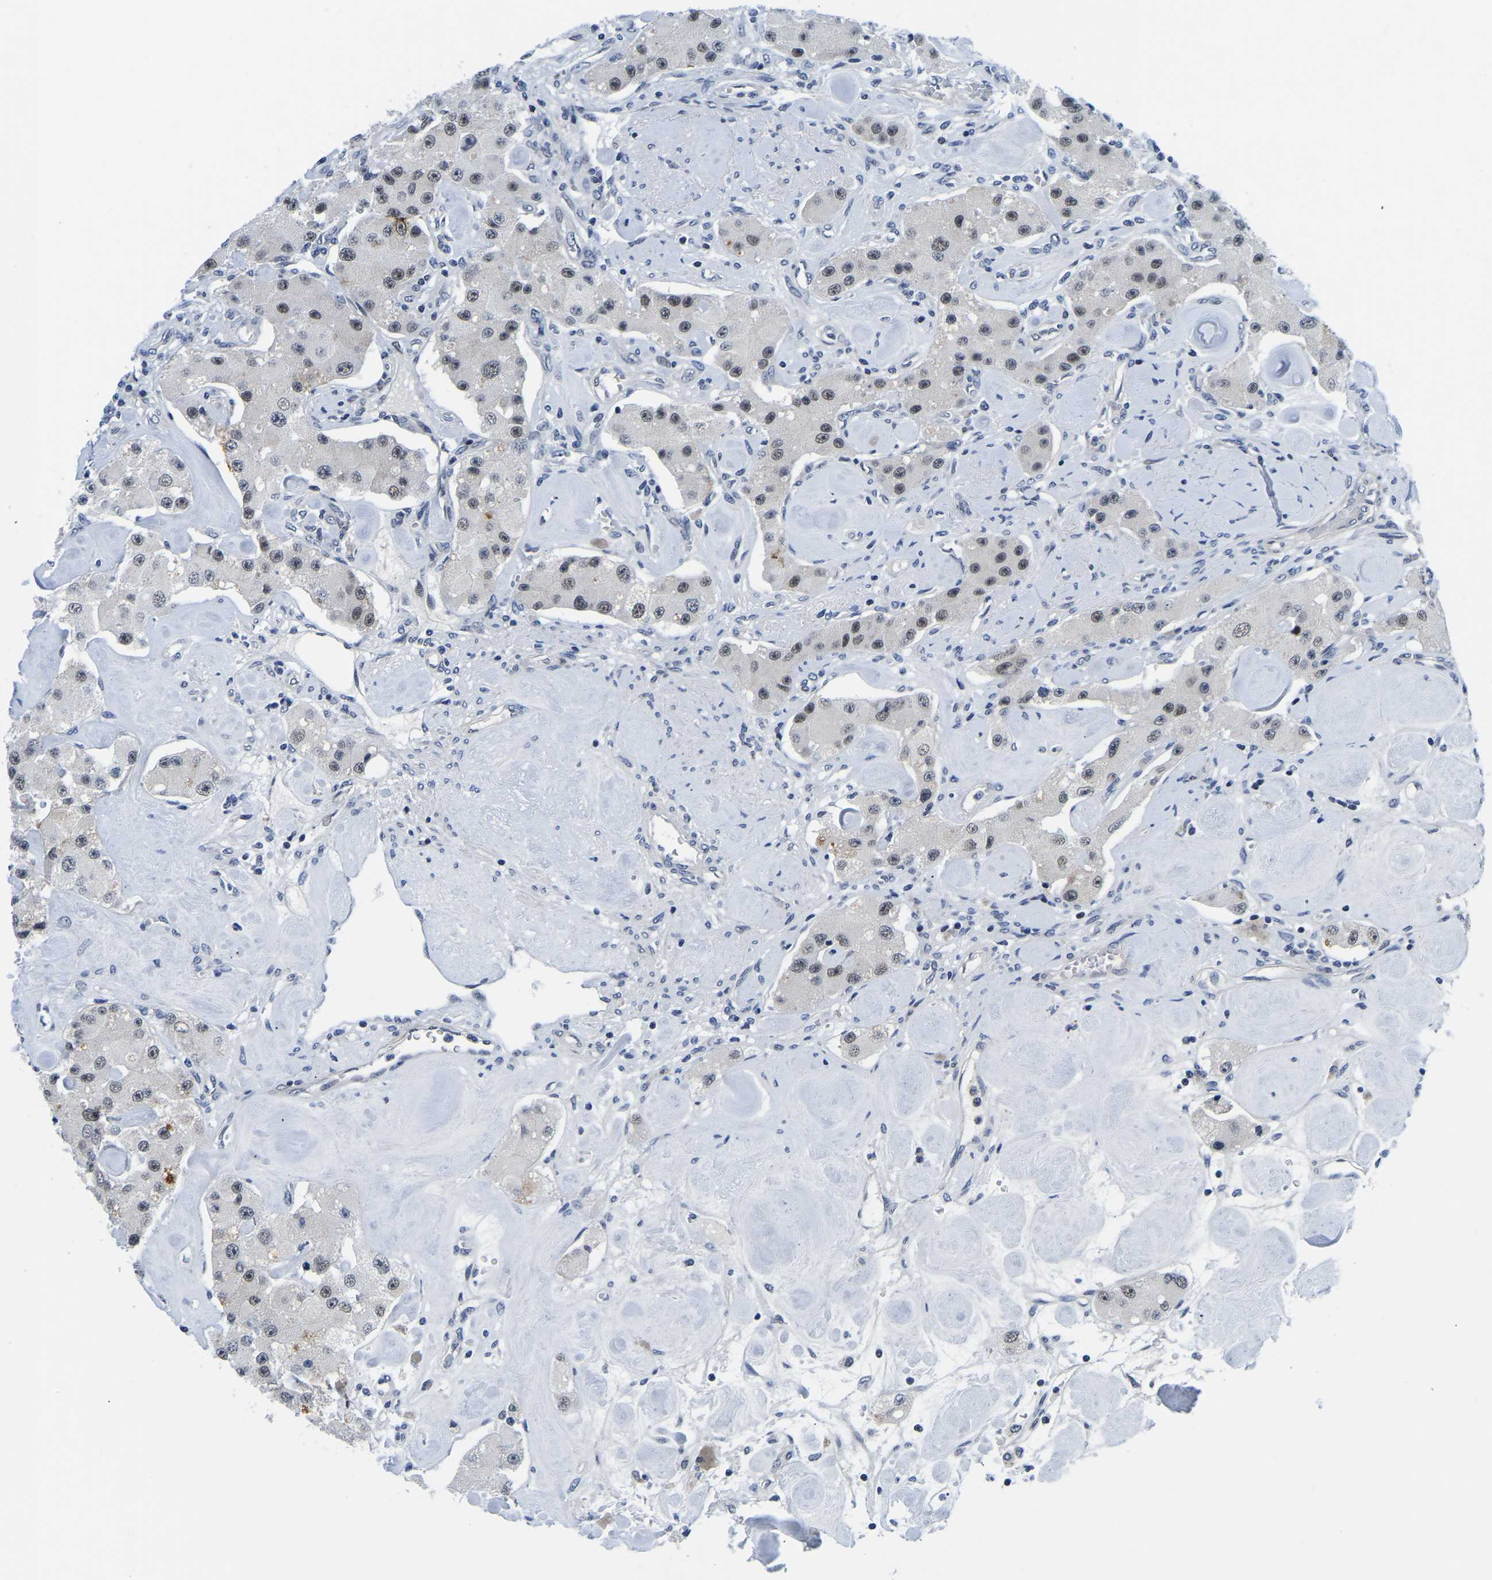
{"staining": {"intensity": "weak", "quantity": "25%-75%", "location": "nuclear"}, "tissue": "carcinoid", "cell_type": "Tumor cells", "image_type": "cancer", "snomed": [{"axis": "morphology", "description": "Carcinoid, malignant, NOS"}, {"axis": "topography", "description": "Pancreas"}], "caption": "Immunohistochemistry histopathology image of carcinoid stained for a protein (brown), which displays low levels of weak nuclear staining in approximately 25%-75% of tumor cells.", "gene": "POLDIP3", "patient": {"sex": "male", "age": 41}}